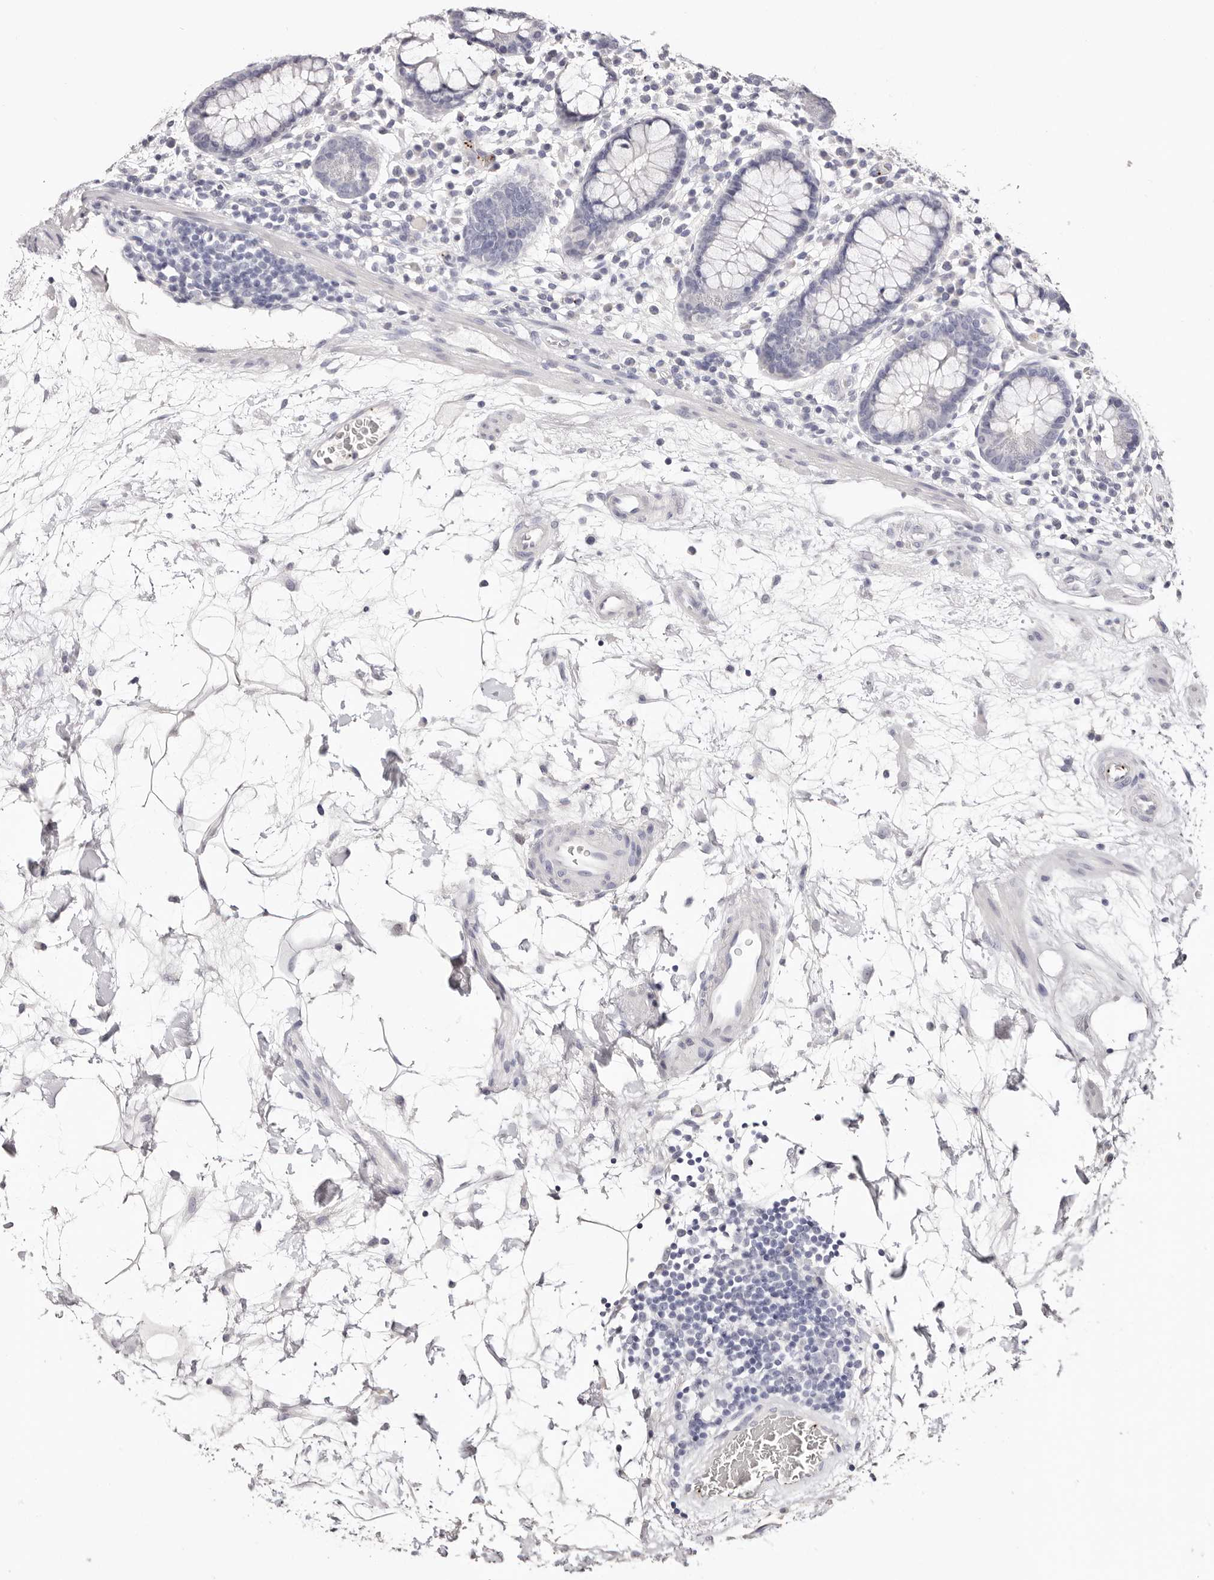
{"staining": {"intensity": "negative", "quantity": "none", "location": "none"}, "tissue": "colon", "cell_type": "Endothelial cells", "image_type": "normal", "snomed": [{"axis": "morphology", "description": "Normal tissue, NOS"}, {"axis": "topography", "description": "Colon"}], "caption": "A high-resolution micrograph shows immunohistochemistry (IHC) staining of benign colon, which displays no significant expression in endothelial cells.", "gene": "PF4", "patient": {"sex": "female", "age": 79}}